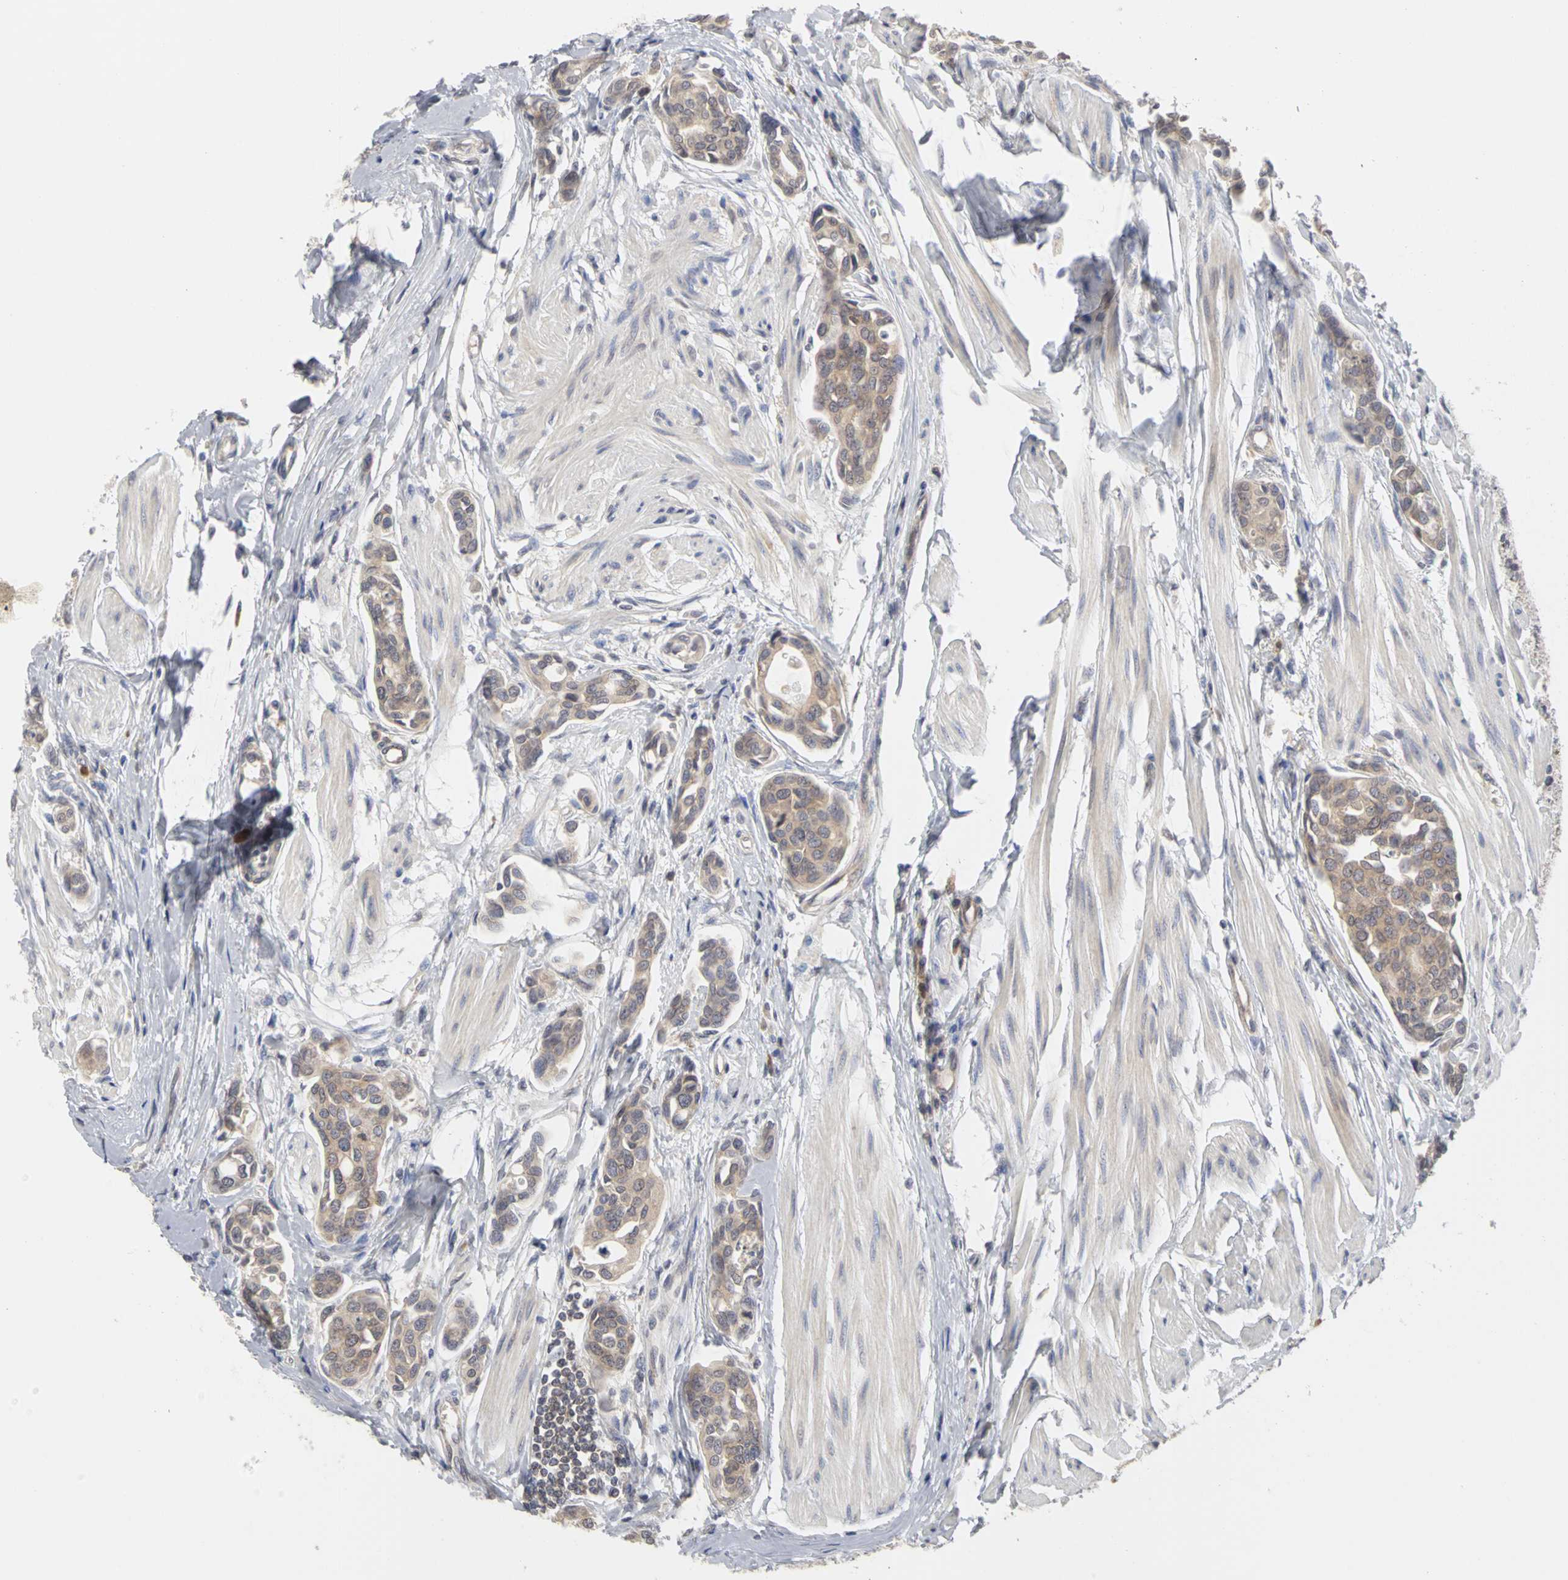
{"staining": {"intensity": "weak", "quantity": ">75%", "location": "cytoplasmic/membranous"}, "tissue": "urothelial cancer", "cell_type": "Tumor cells", "image_type": "cancer", "snomed": [{"axis": "morphology", "description": "Urothelial carcinoma, High grade"}, {"axis": "topography", "description": "Urinary bladder"}], "caption": "Immunohistochemical staining of urothelial carcinoma (high-grade) exhibits low levels of weak cytoplasmic/membranous protein staining in approximately >75% of tumor cells.", "gene": "IRAK1", "patient": {"sex": "male", "age": 78}}